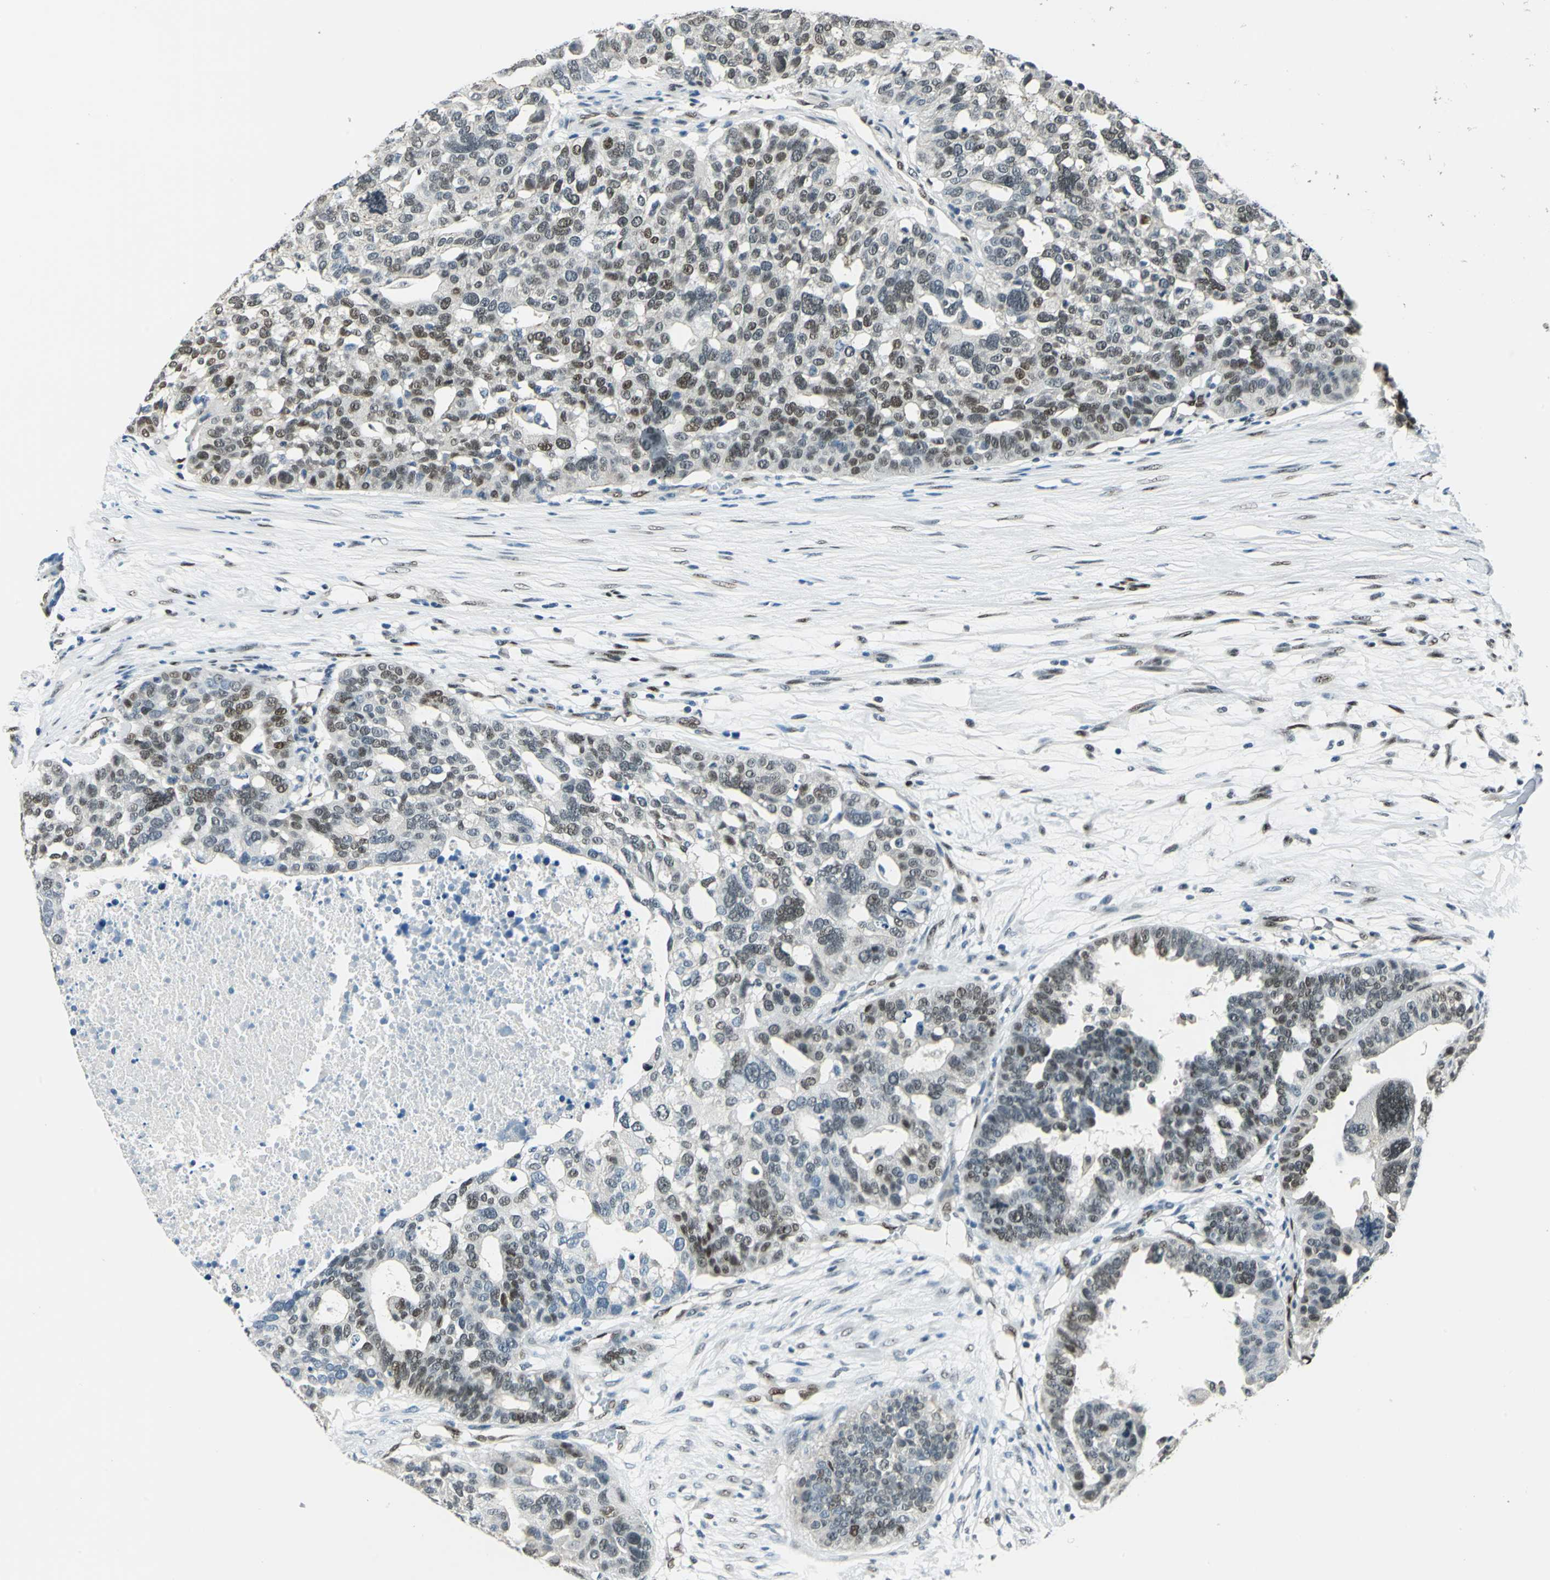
{"staining": {"intensity": "moderate", "quantity": "<25%", "location": "nuclear"}, "tissue": "ovarian cancer", "cell_type": "Tumor cells", "image_type": "cancer", "snomed": [{"axis": "morphology", "description": "Cystadenocarcinoma, serous, NOS"}, {"axis": "topography", "description": "Ovary"}], "caption": "Protein analysis of ovarian cancer (serous cystadenocarcinoma) tissue demonstrates moderate nuclear staining in about <25% of tumor cells.", "gene": "NFIA", "patient": {"sex": "female", "age": 59}}